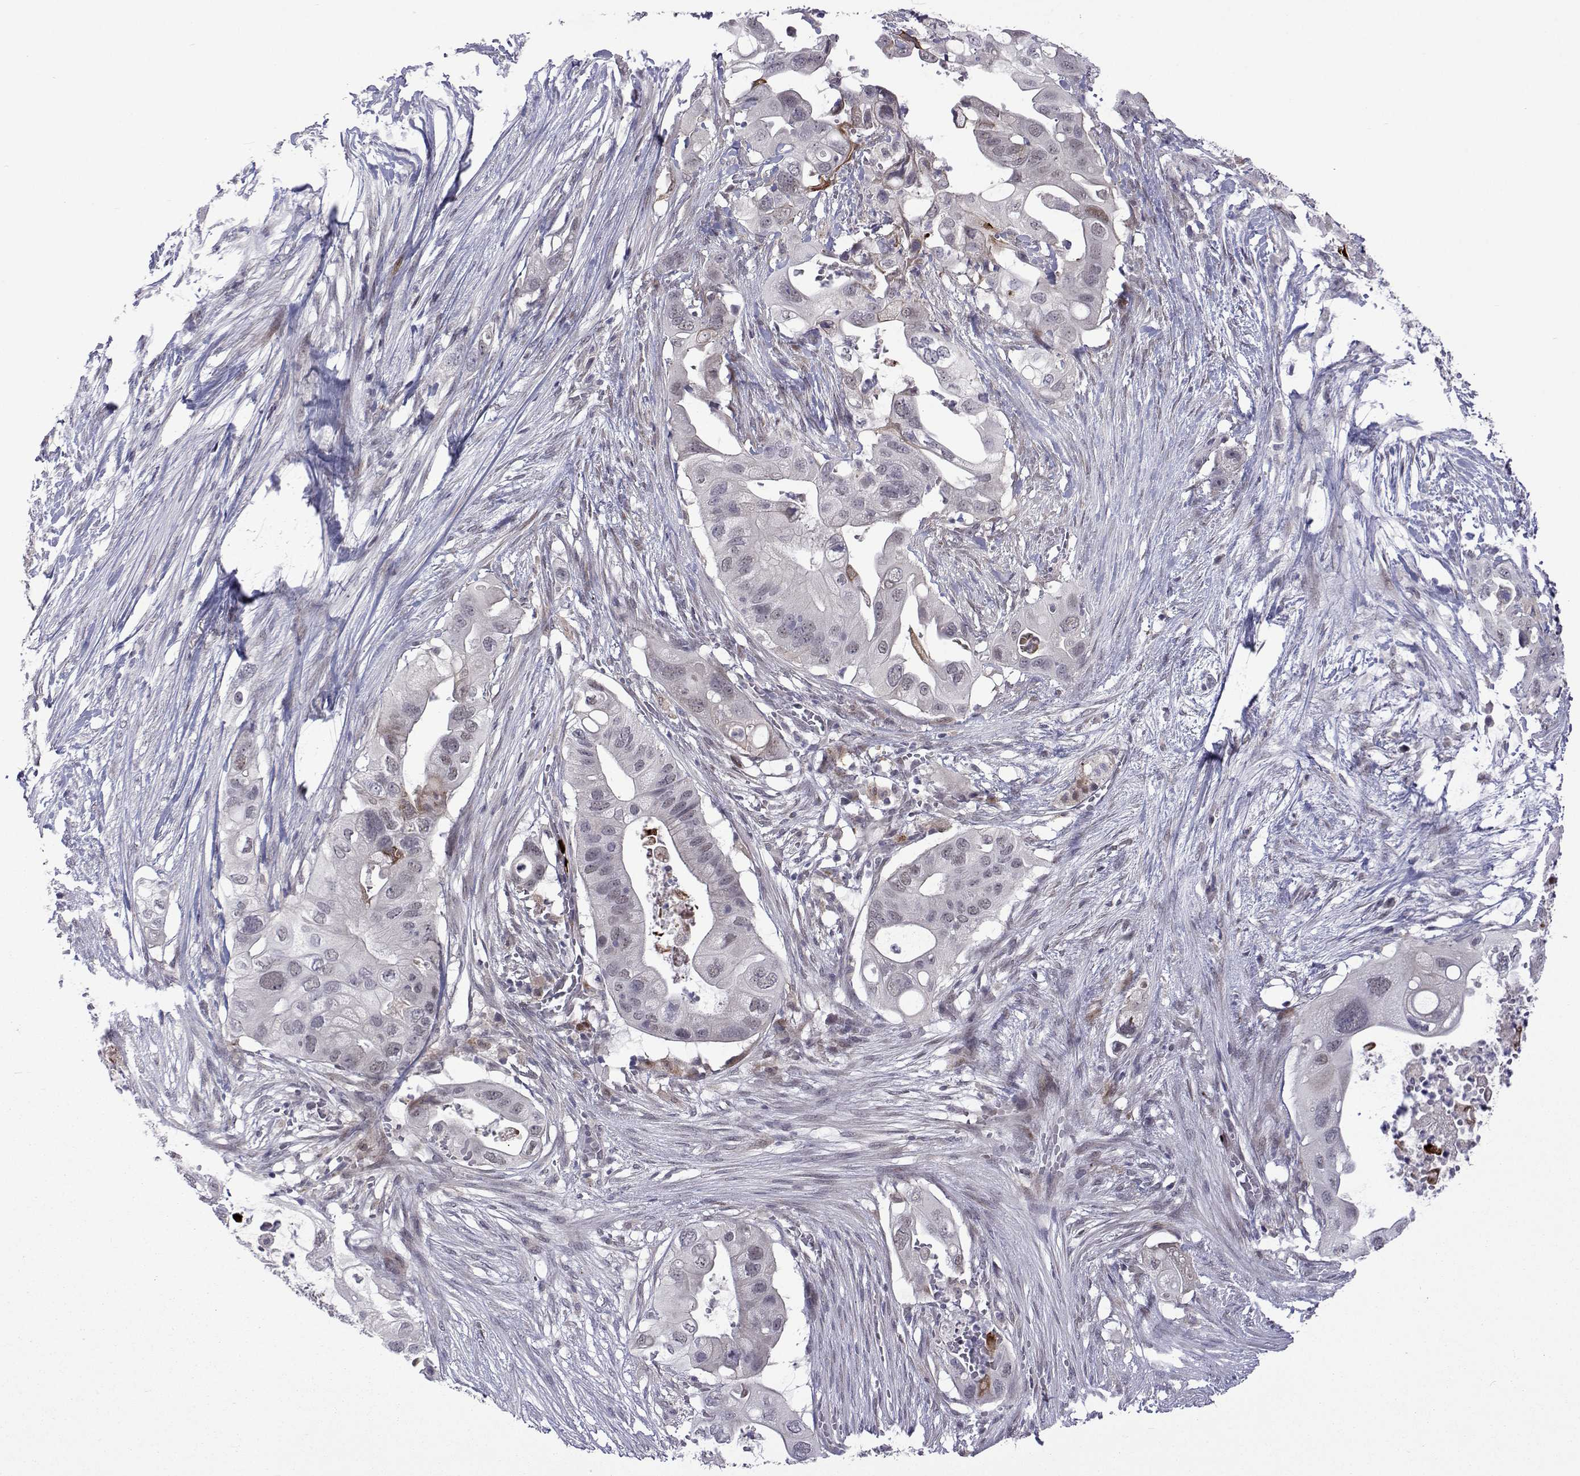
{"staining": {"intensity": "weak", "quantity": "<25%", "location": "nuclear"}, "tissue": "pancreatic cancer", "cell_type": "Tumor cells", "image_type": "cancer", "snomed": [{"axis": "morphology", "description": "Adenocarcinoma, NOS"}, {"axis": "topography", "description": "Pancreas"}], "caption": "Tumor cells show no significant positivity in pancreatic cancer.", "gene": "EFCAB3", "patient": {"sex": "female", "age": 72}}